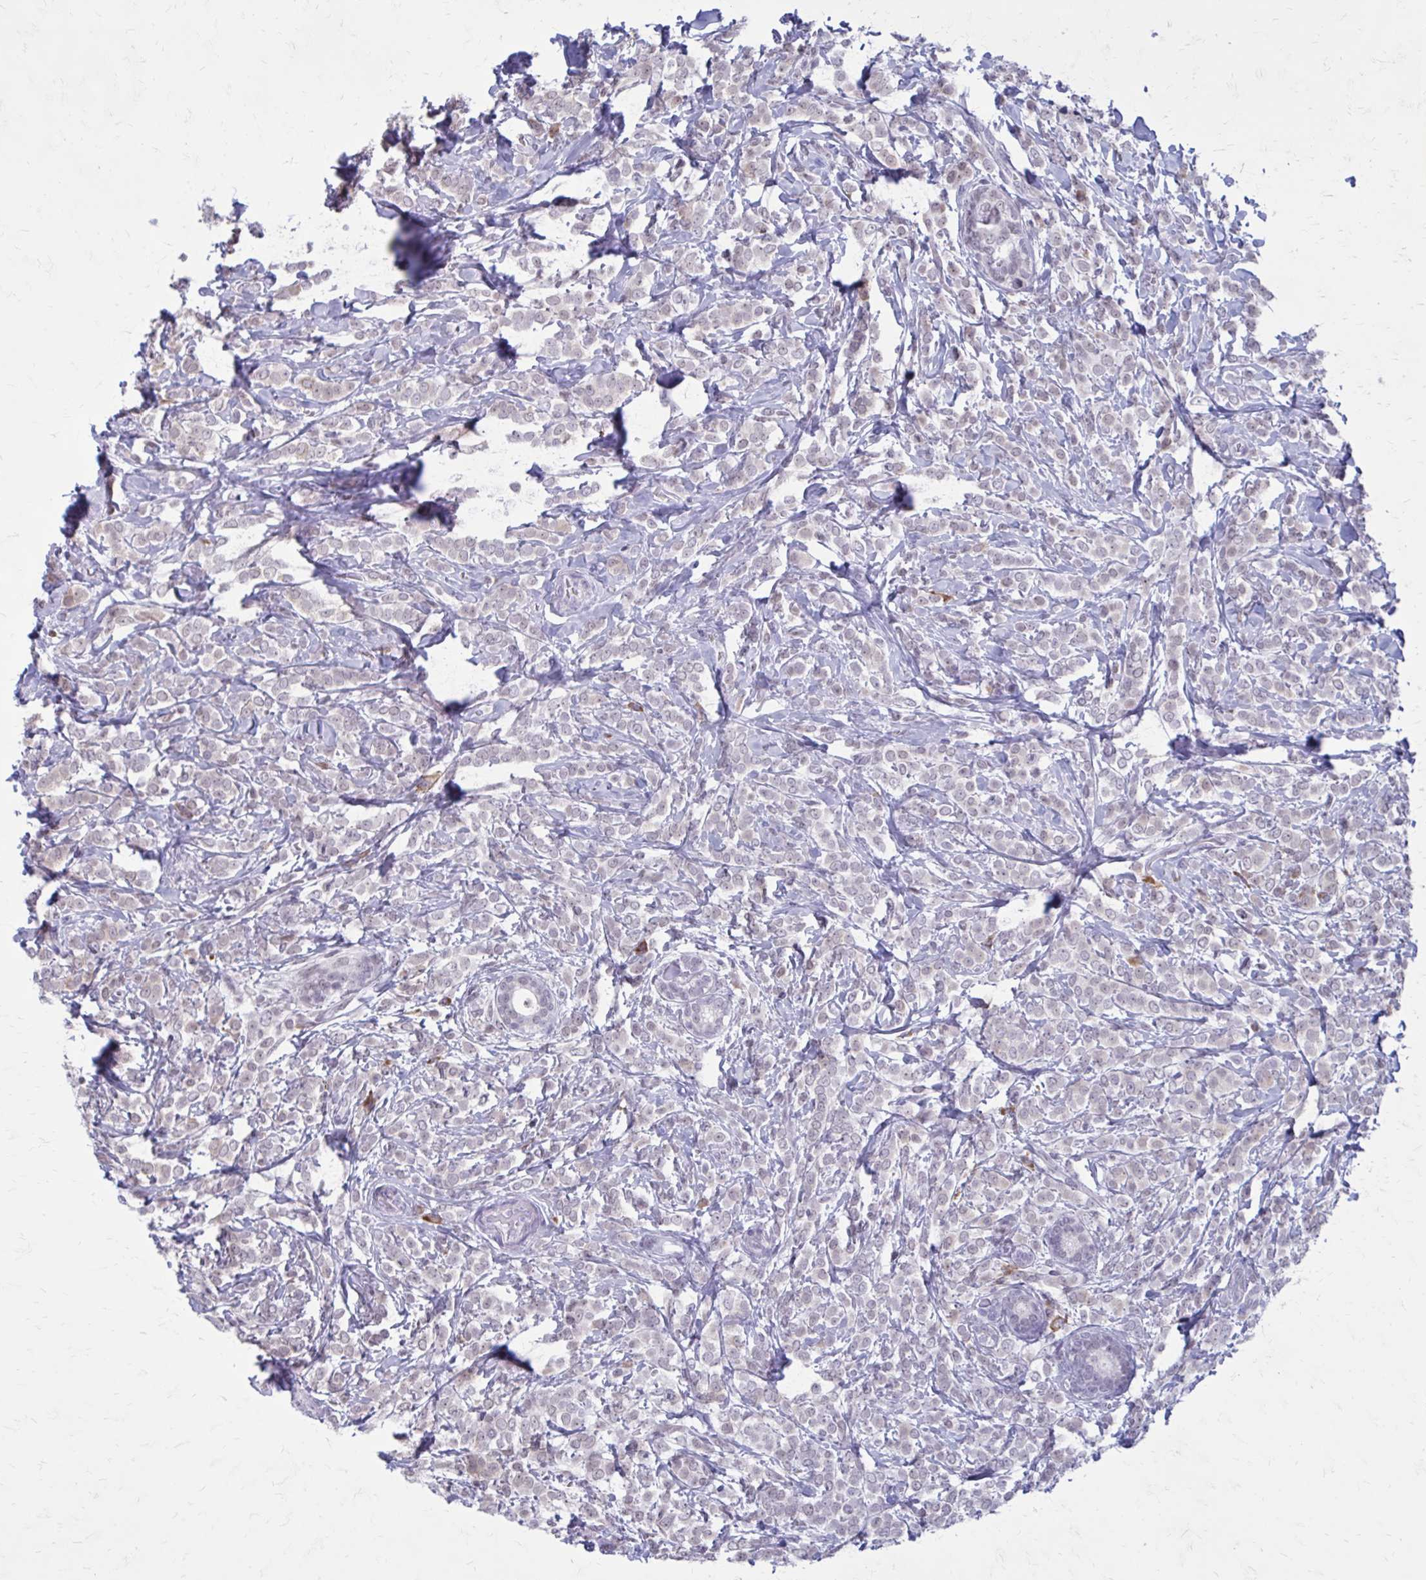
{"staining": {"intensity": "negative", "quantity": "none", "location": "none"}, "tissue": "breast cancer", "cell_type": "Tumor cells", "image_type": "cancer", "snomed": [{"axis": "morphology", "description": "Lobular carcinoma"}, {"axis": "topography", "description": "Breast"}], "caption": "Immunohistochemistry (IHC) histopathology image of lobular carcinoma (breast) stained for a protein (brown), which exhibits no staining in tumor cells. (DAB immunohistochemistry (IHC) visualized using brightfield microscopy, high magnification).", "gene": "PROSER1", "patient": {"sex": "female", "age": 49}}